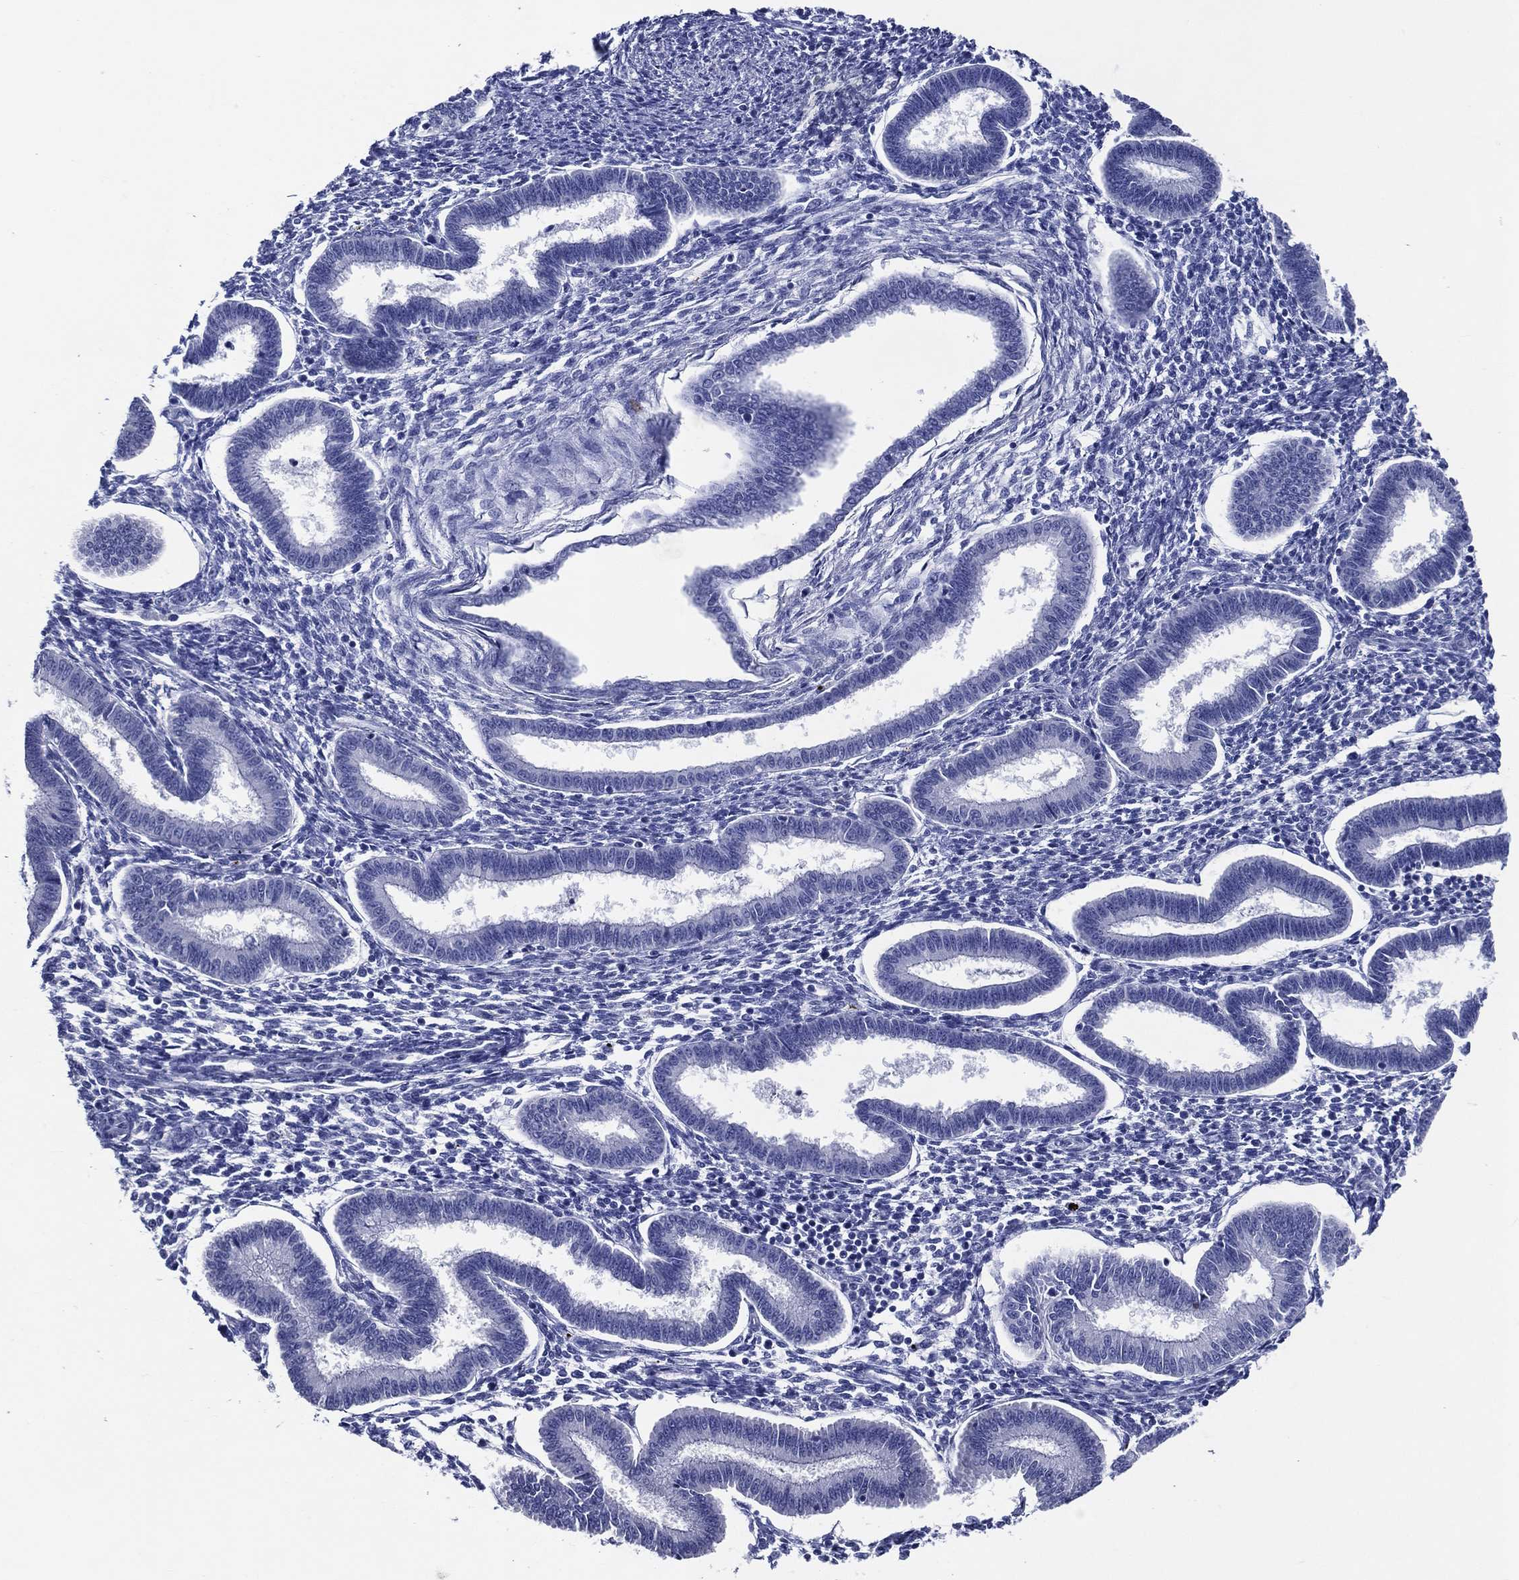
{"staining": {"intensity": "negative", "quantity": "none", "location": "none"}, "tissue": "endometrium", "cell_type": "Cells in endometrial stroma", "image_type": "normal", "snomed": [{"axis": "morphology", "description": "Normal tissue, NOS"}, {"axis": "topography", "description": "Endometrium"}], "caption": "A high-resolution histopathology image shows IHC staining of unremarkable endometrium, which displays no significant expression in cells in endometrial stroma. Brightfield microscopy of IHC stained with DAB (3,3'-diaminobenzidine) (brown) and hematoxylin (blue), captured at high magnification.", "gene": "ACE2", "patient": {"sex": "female", "age": 43}}